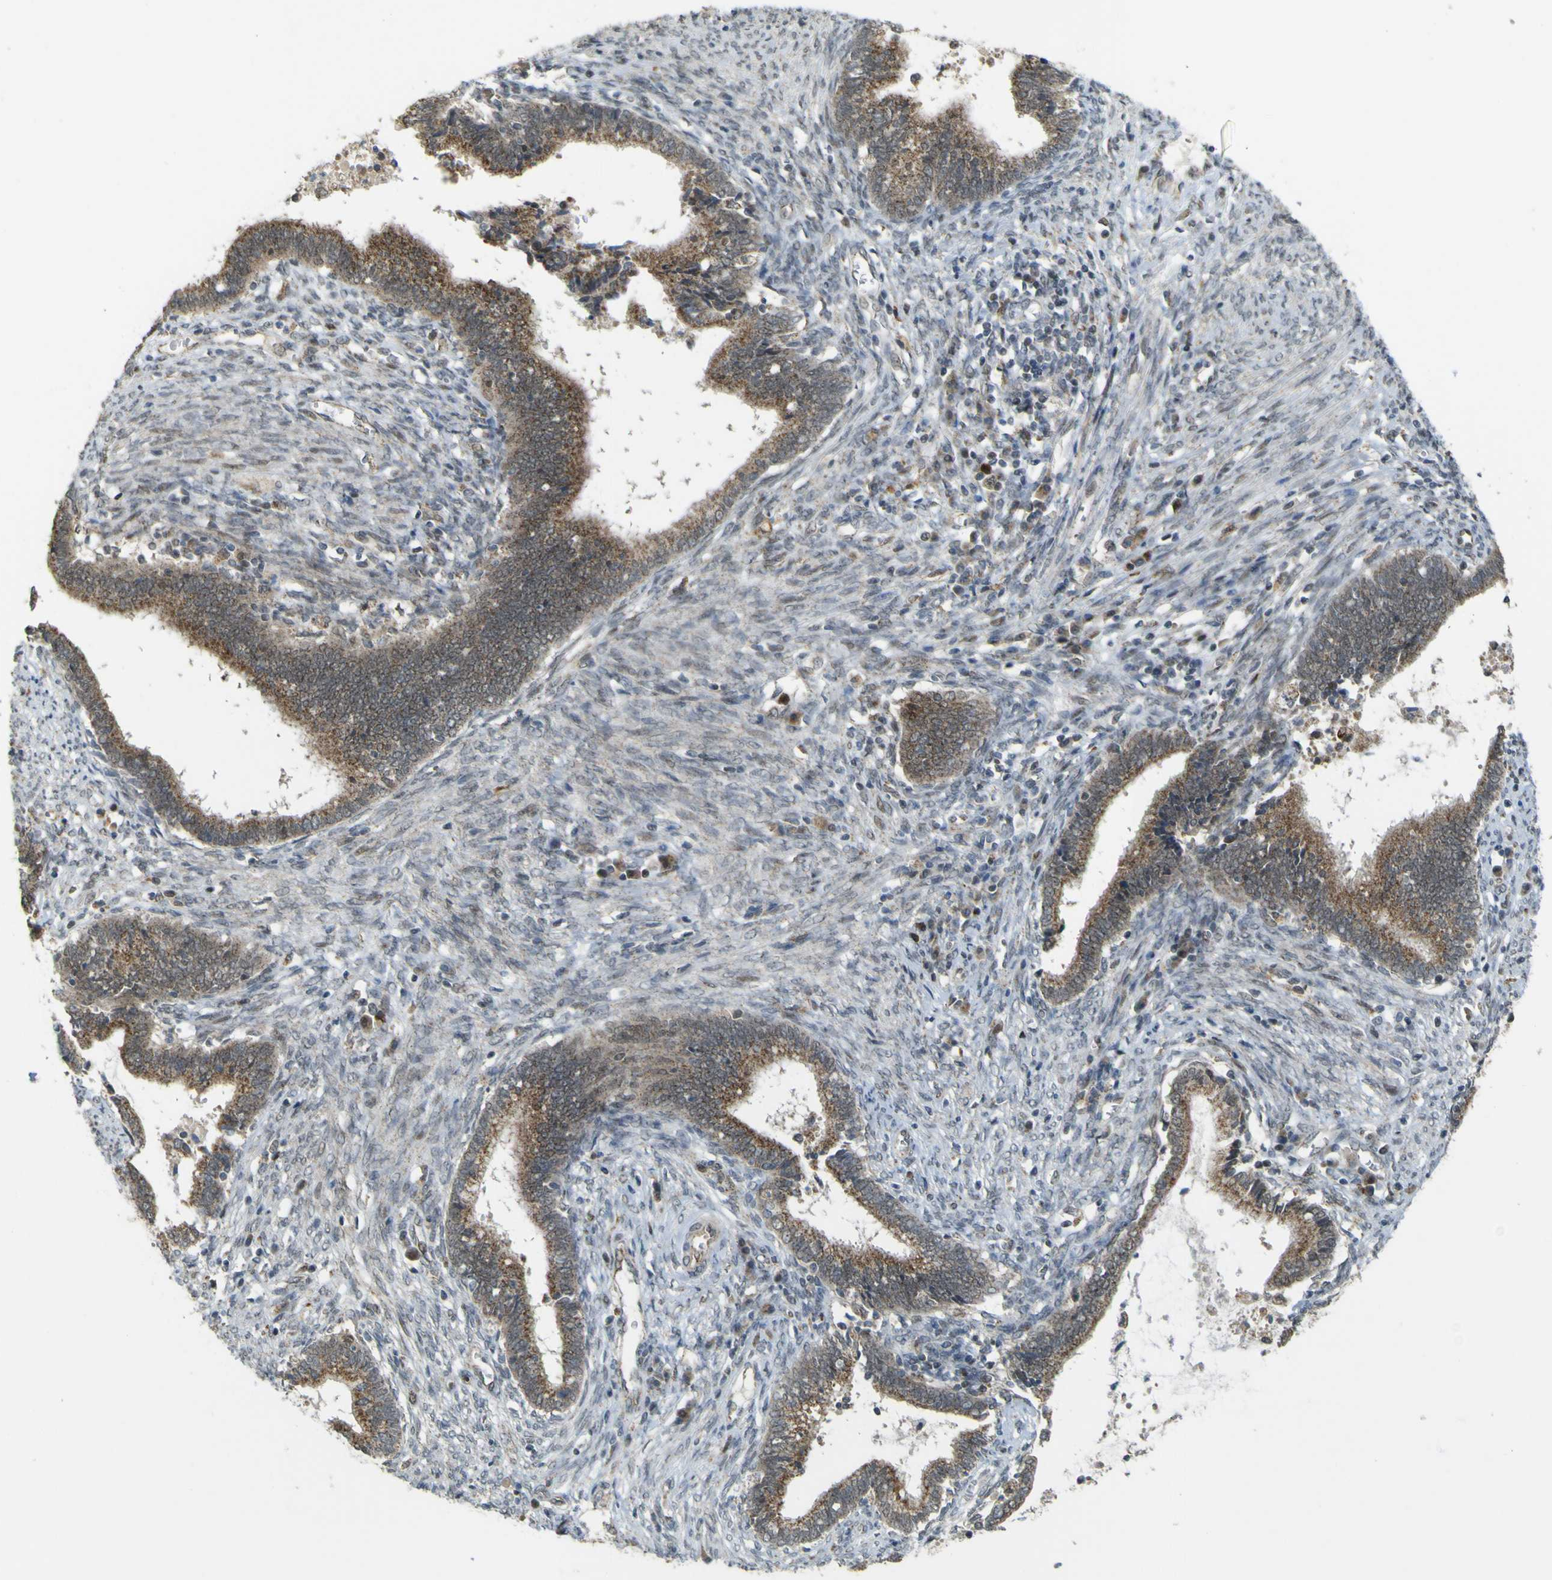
{"staining": {"intensity": "moderate", "quantity": ">75%", "location": "cytoplasmic/membranous"}, "tissue": "cervical cancer", "cell_type": "Tumor cells", "image_type": "cancer", "snomed": [{"axis": "morphology", "description": "Adenocarcinoma, NOS"}, {"axis": "topography", "description": "Cervix"}], "caption": "The histopathology image demonstrates staining of cervical cancer, revealing moderate cytoplasmic/membranous protein expression (brown color) within tumor cells. (Stains: DAB (3,3'-diaminobenzidine) in brown, nuclei in blue, Microscopy: brightfield microscopy at high magnification).", "gene": "ACBD5", "patient": {"sex": "female", "age": 44}}